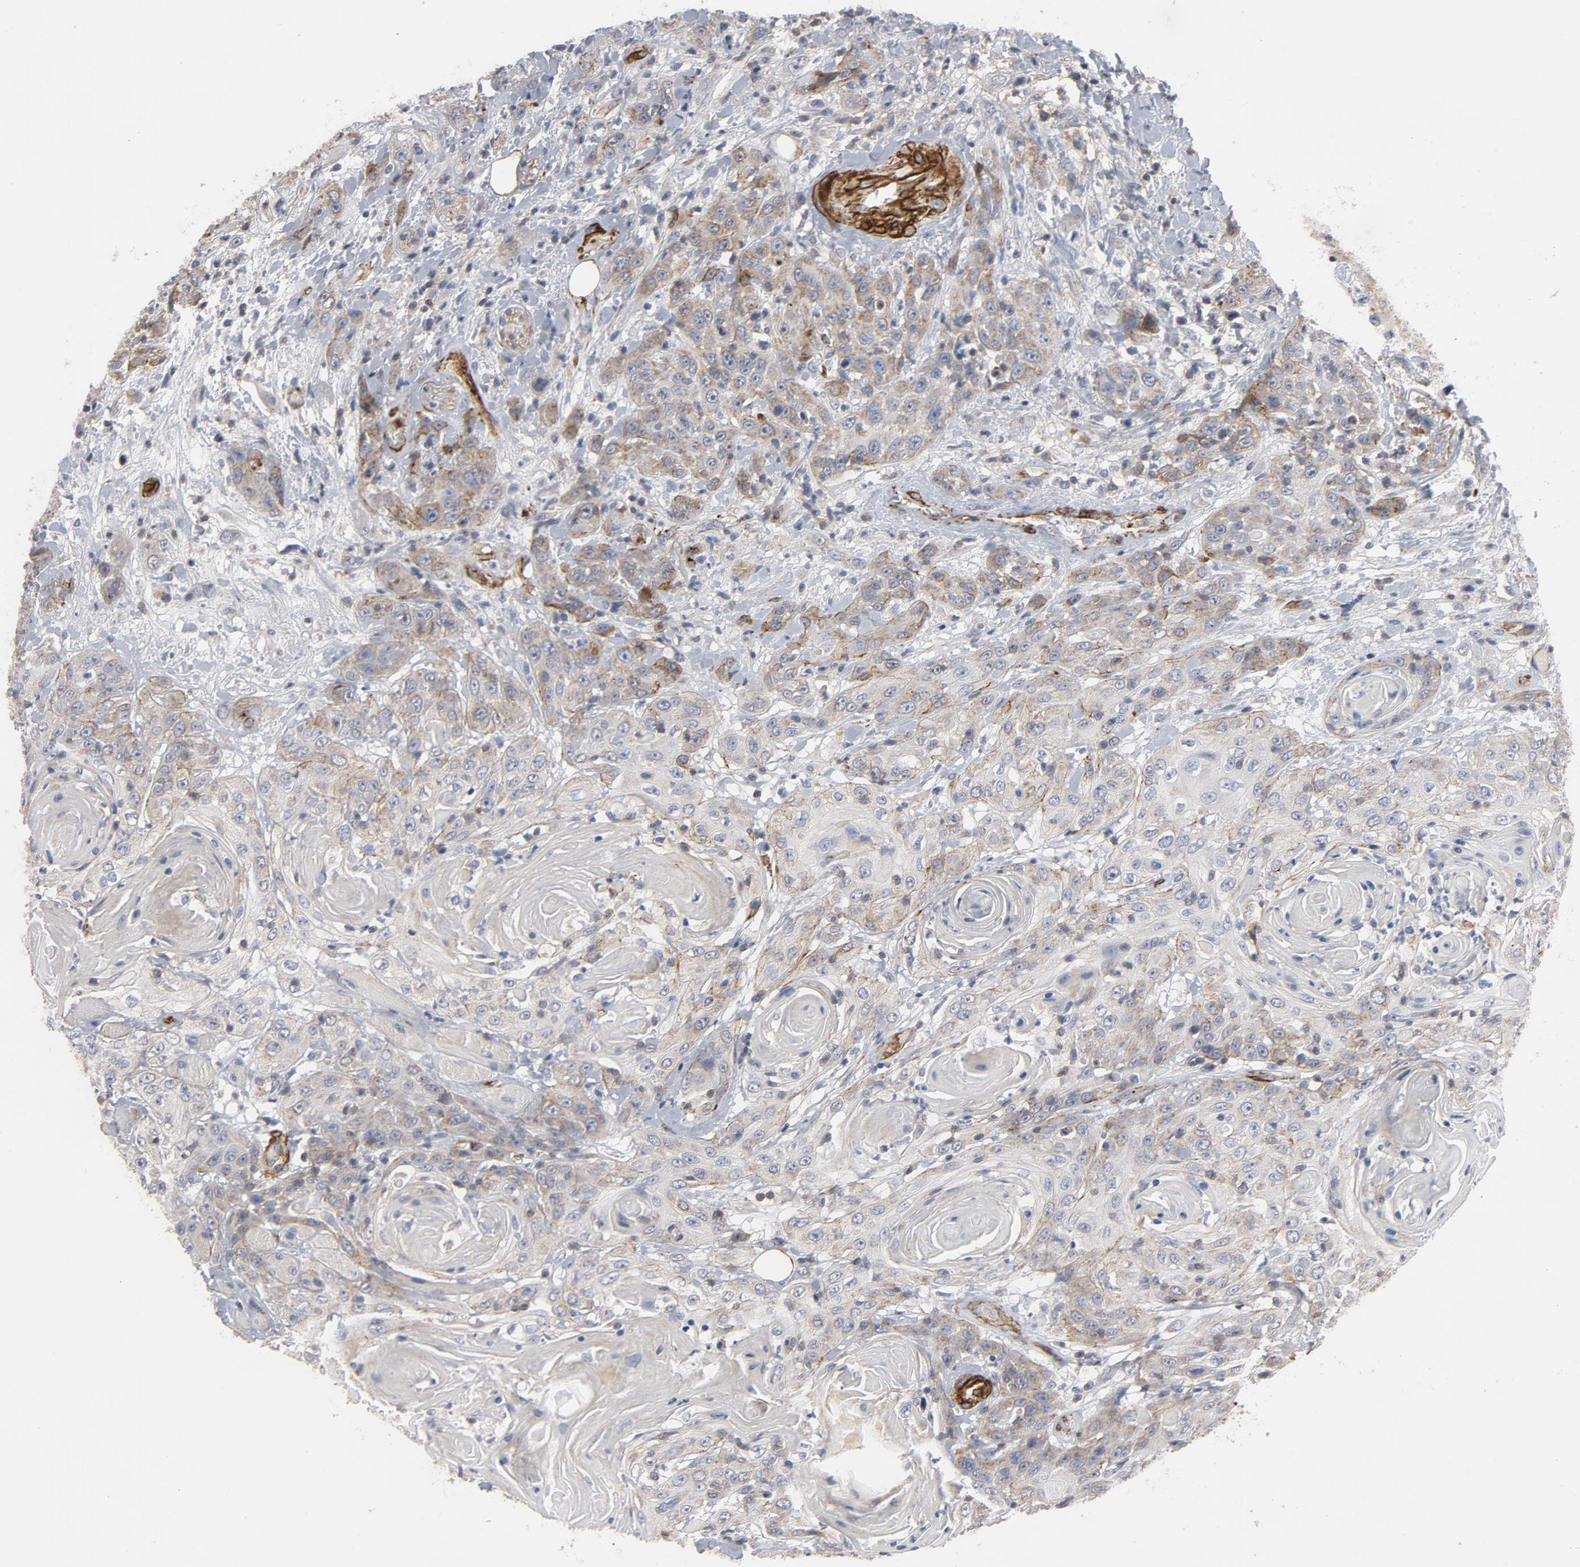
{"staining": {"intensity": "weak", "quantity": ">75%", "location": "cytoplasmic/membranous"}, "tissue": "head and neck cancer", "cell_type": "Tumor cells", "image_type": "cancer", "snomed": [{"axis": "morphology", "description": "Squamous cell carcinoma, NOS"}, {"axis": "topography", "description": "Head-Neck"}], "caption": "Head and neck squamous cell carcinoma tissue reveals weak cytoplasmic/membranous staining in approximately >75% of tumor cells (DAB IHC, brown staining for protein, blue staining for nuclei).", "gene": "GNG2", "patient": {"sex": "female", "age": 84}}